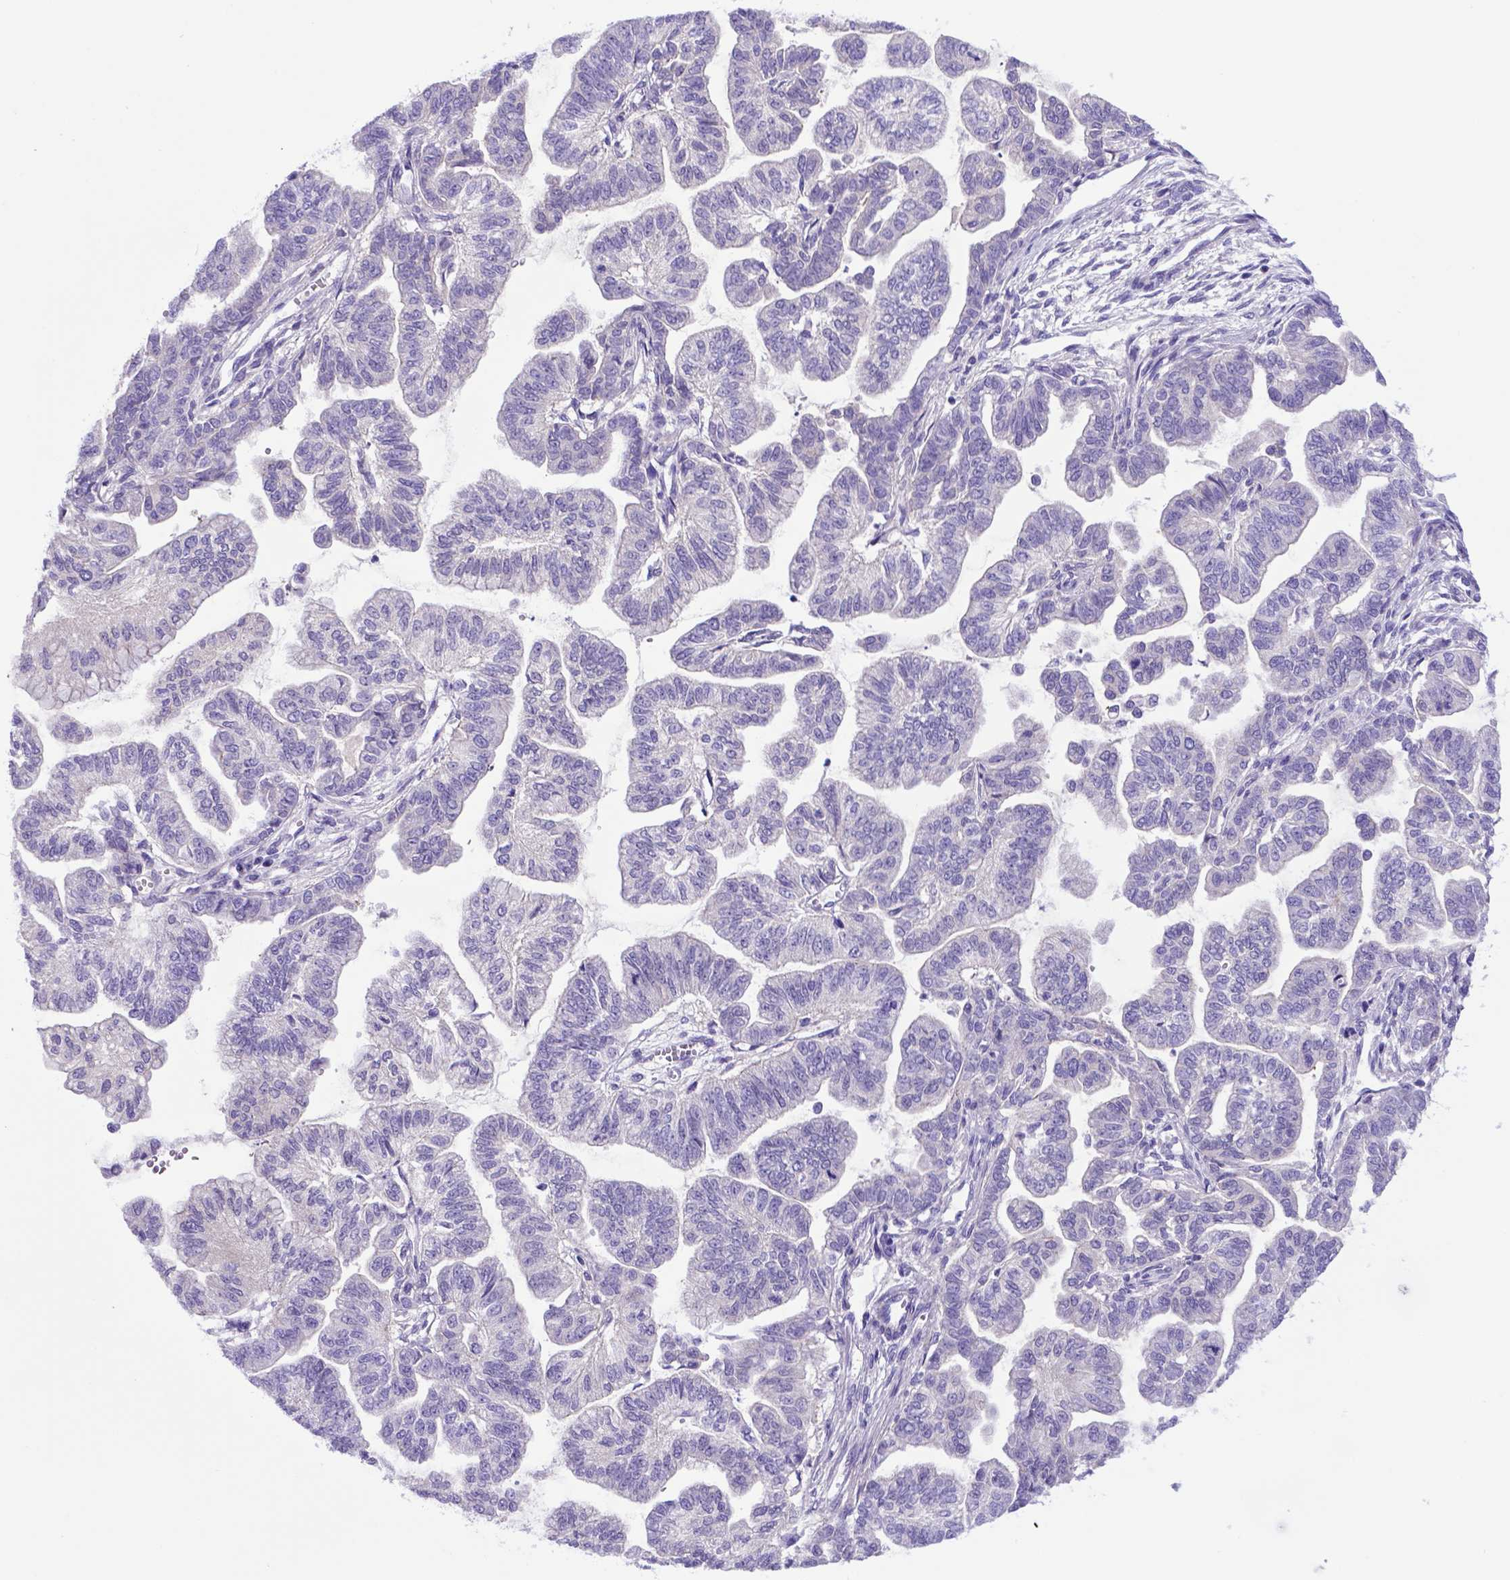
{"staining": {"intensity": "negative", "quantity": "none", "location": "none"}, "tissue": "stomach cancer", "cell_type": "Tumor cells", "image_type": "cancer", "snomed": [{"axis": "morphology", "description": "Adenocarcinoma, NOS"}, {"axis": "topography", "description": "Stomach"}], "caption": "Stomach cancer was stained to show a protein in brown. There is no significant positivity in tumor cells. (DAB IHC with hematoxylin counter stain).", "gene": "ADRA2B", "patient": {"sex": "male", "age": 83}}